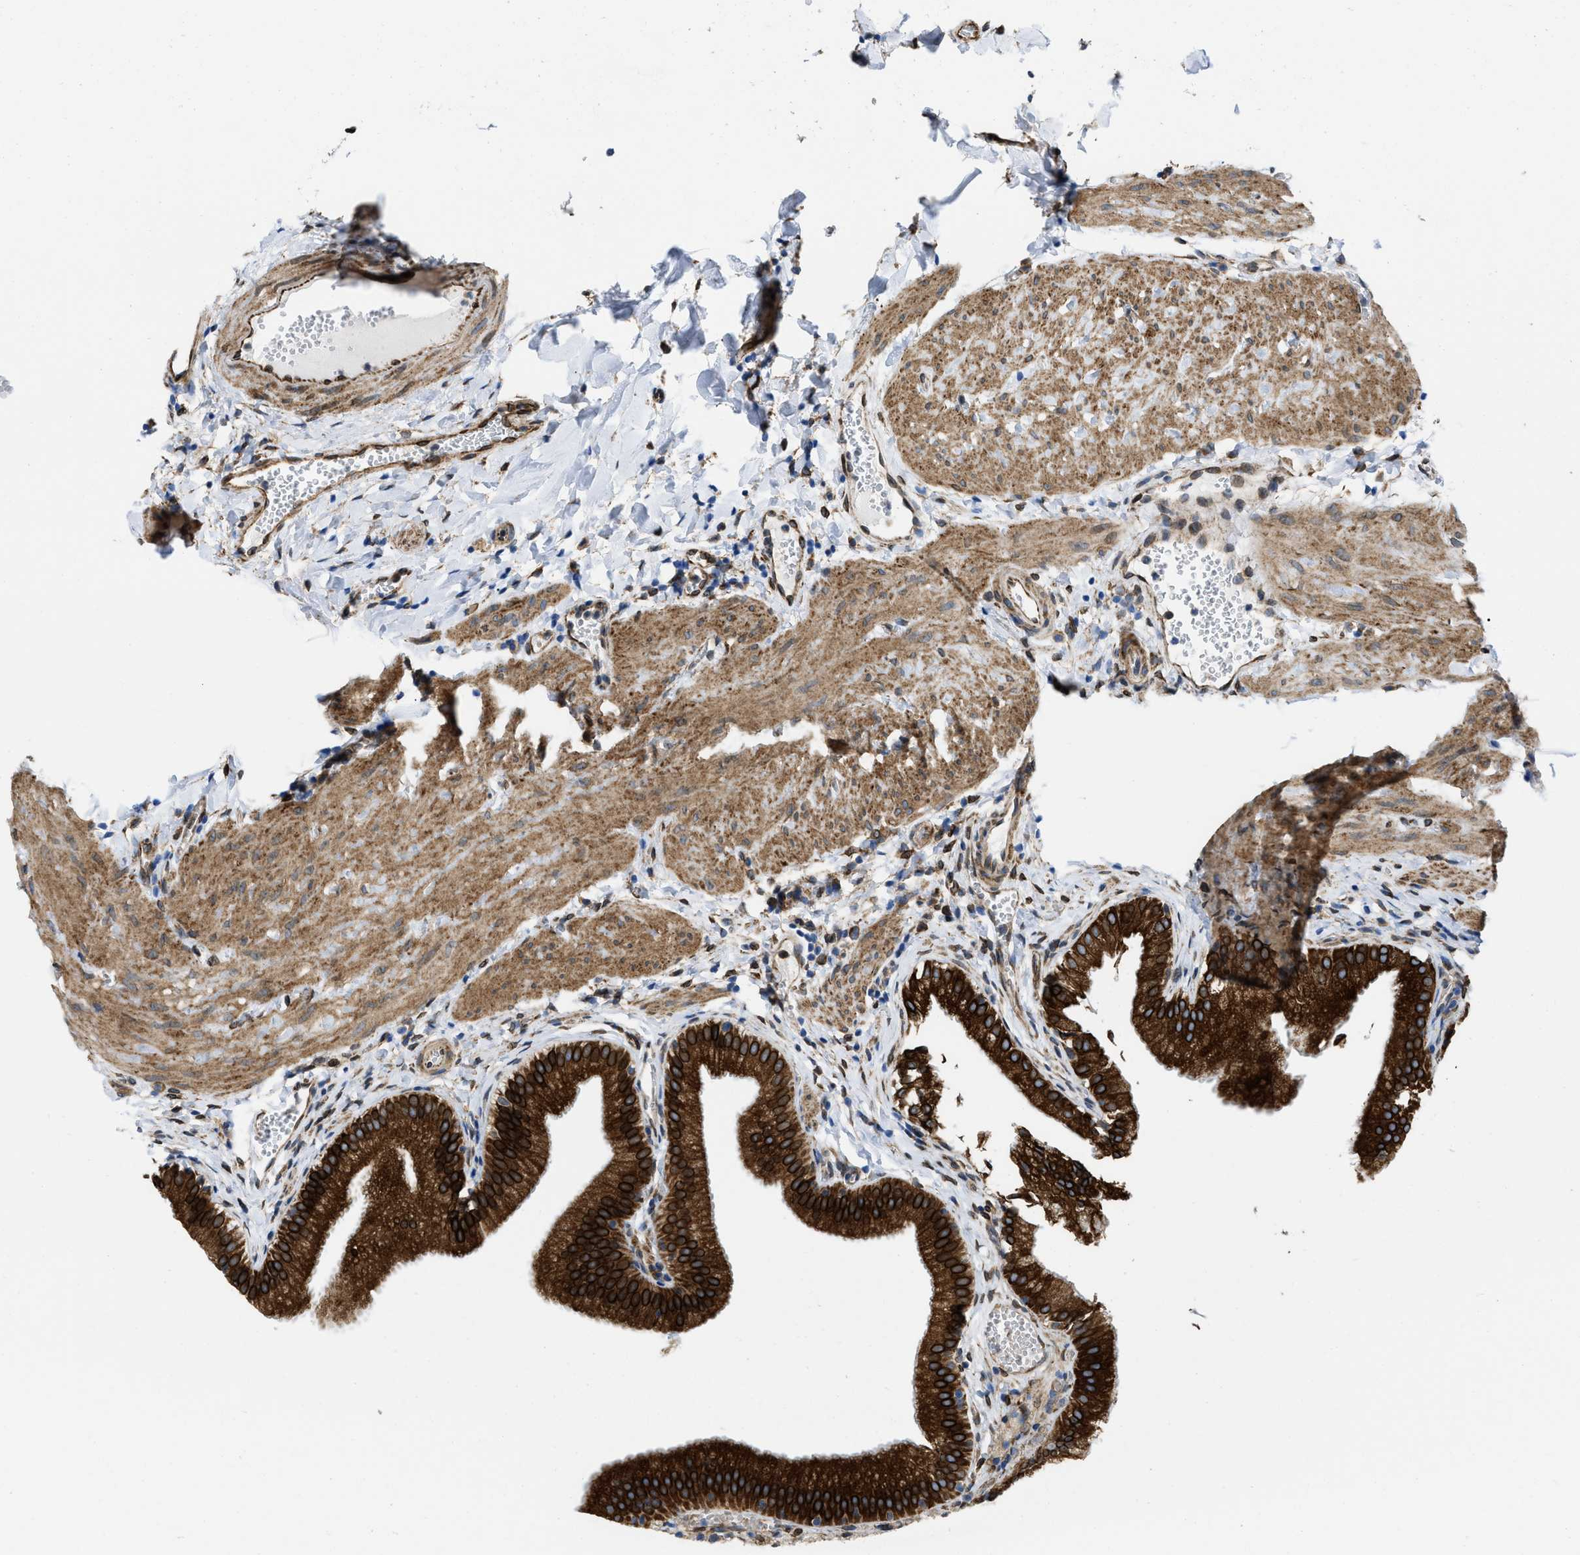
{"staining": {"intensity": "strong", "quantity": ">75%", "location": "cytoplasmic/membranous"}, "tissue": "gallbladder", "cell_type": "Glandular cells", "image_type": "normal", "snomed": [{"axis": "morphology", "description": "Normal tissue, NOS"}, {"axis": "topography", "description": "Gallbladder"}], "caption": "About >75% of glandular cells in benign gallbladder demonstrate strong cytoplasmic/membranous protein staining as visualized by brown immunohistochemical staining.", "gene": "ERLIN2", "patient": {"sex": "female", "age": 24}}